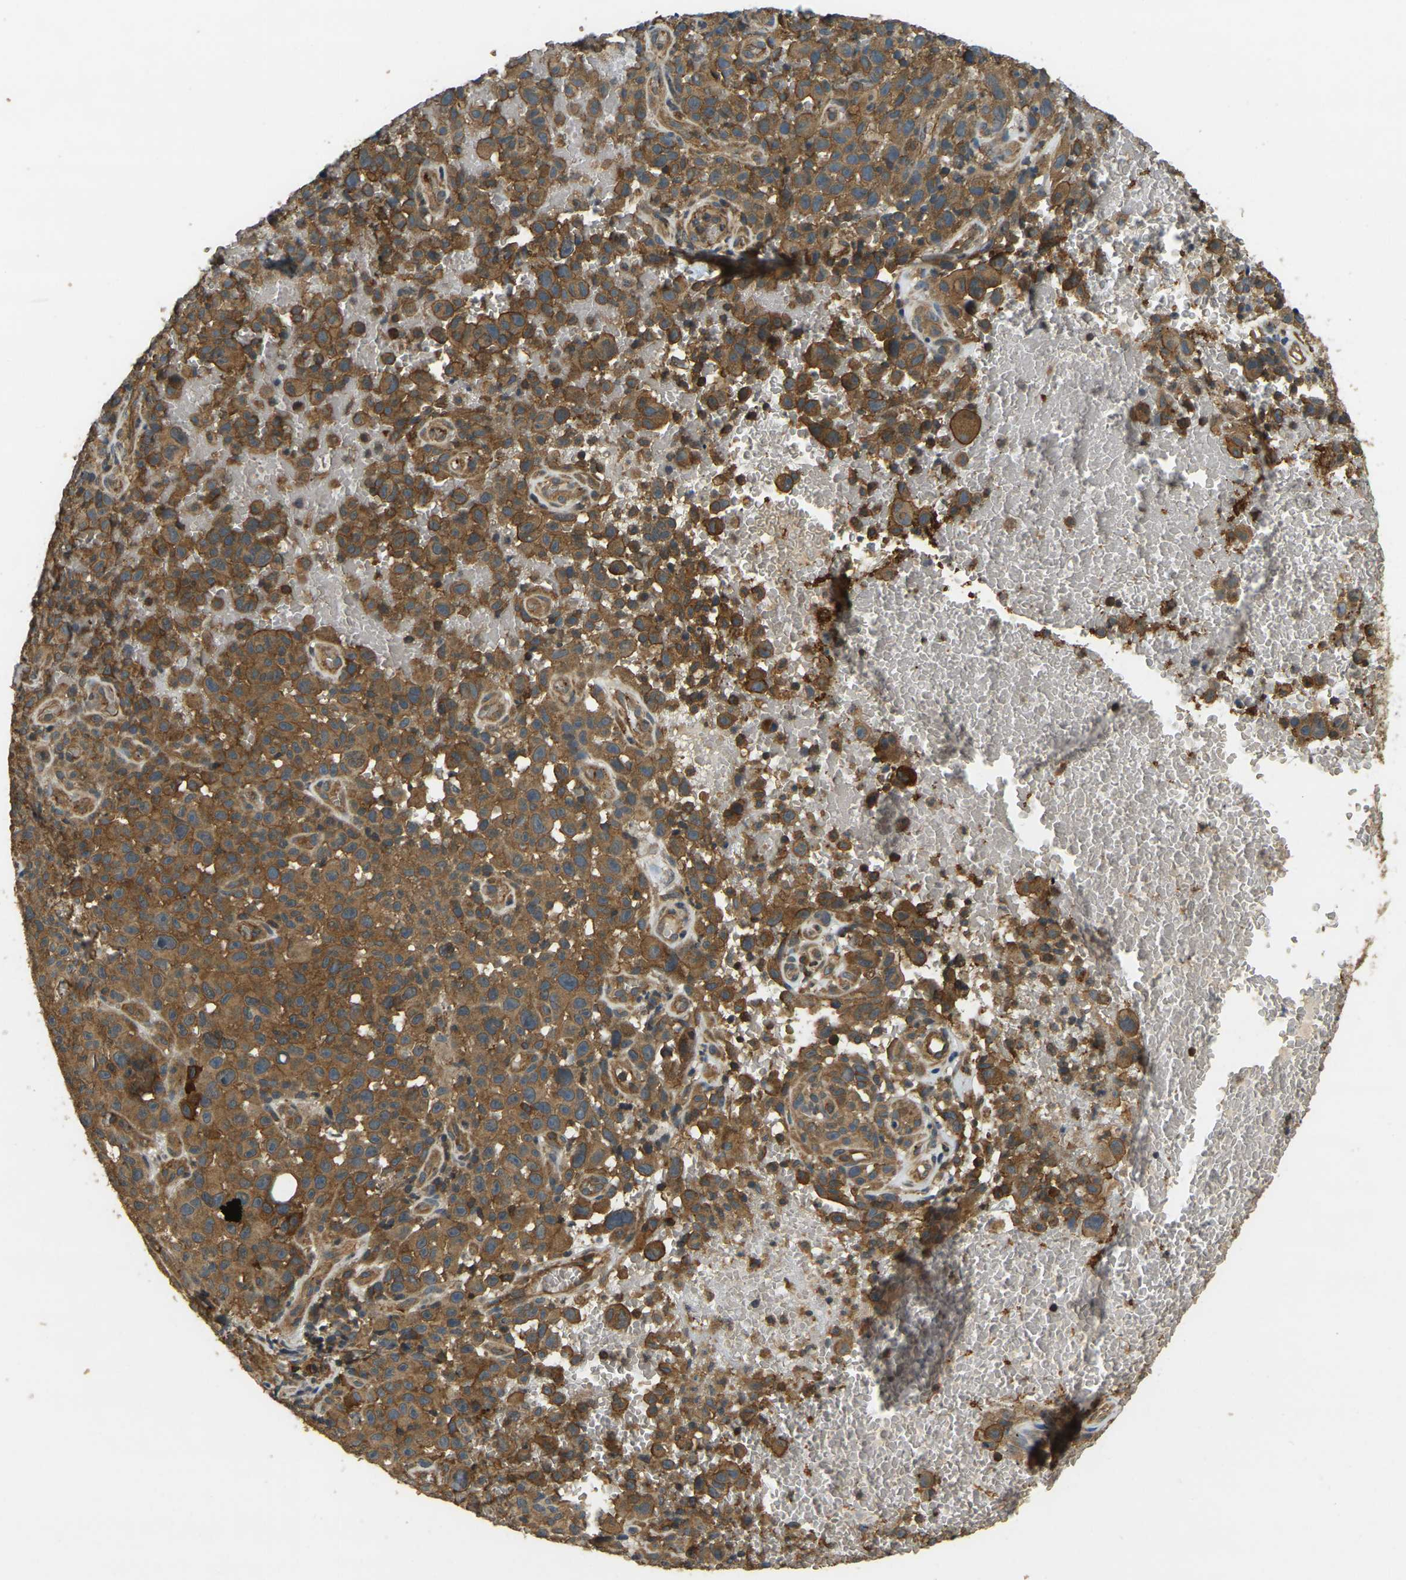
{"staining": {"intensity": "strong", "quantity": ">75%", "location": "cytoplasmic/membranous"}, "tissue": "melanoma", "cell_type": "Tumor cells", "image_type": "cancer", "snomed": [{"axis": "morphology", "description": "Malignant melanoma, NOS"}, {"axis": "topography", "description": "Skin"}], "caption": "A histopathology image showing strong cytoplasmic/membranous expression in about >75% of tumor cells in malignant melanoma, as visualized by brown immunohistochemical staining.", "gene": "ERGIC1", "patient": {"sex": "female", "age": 82}}